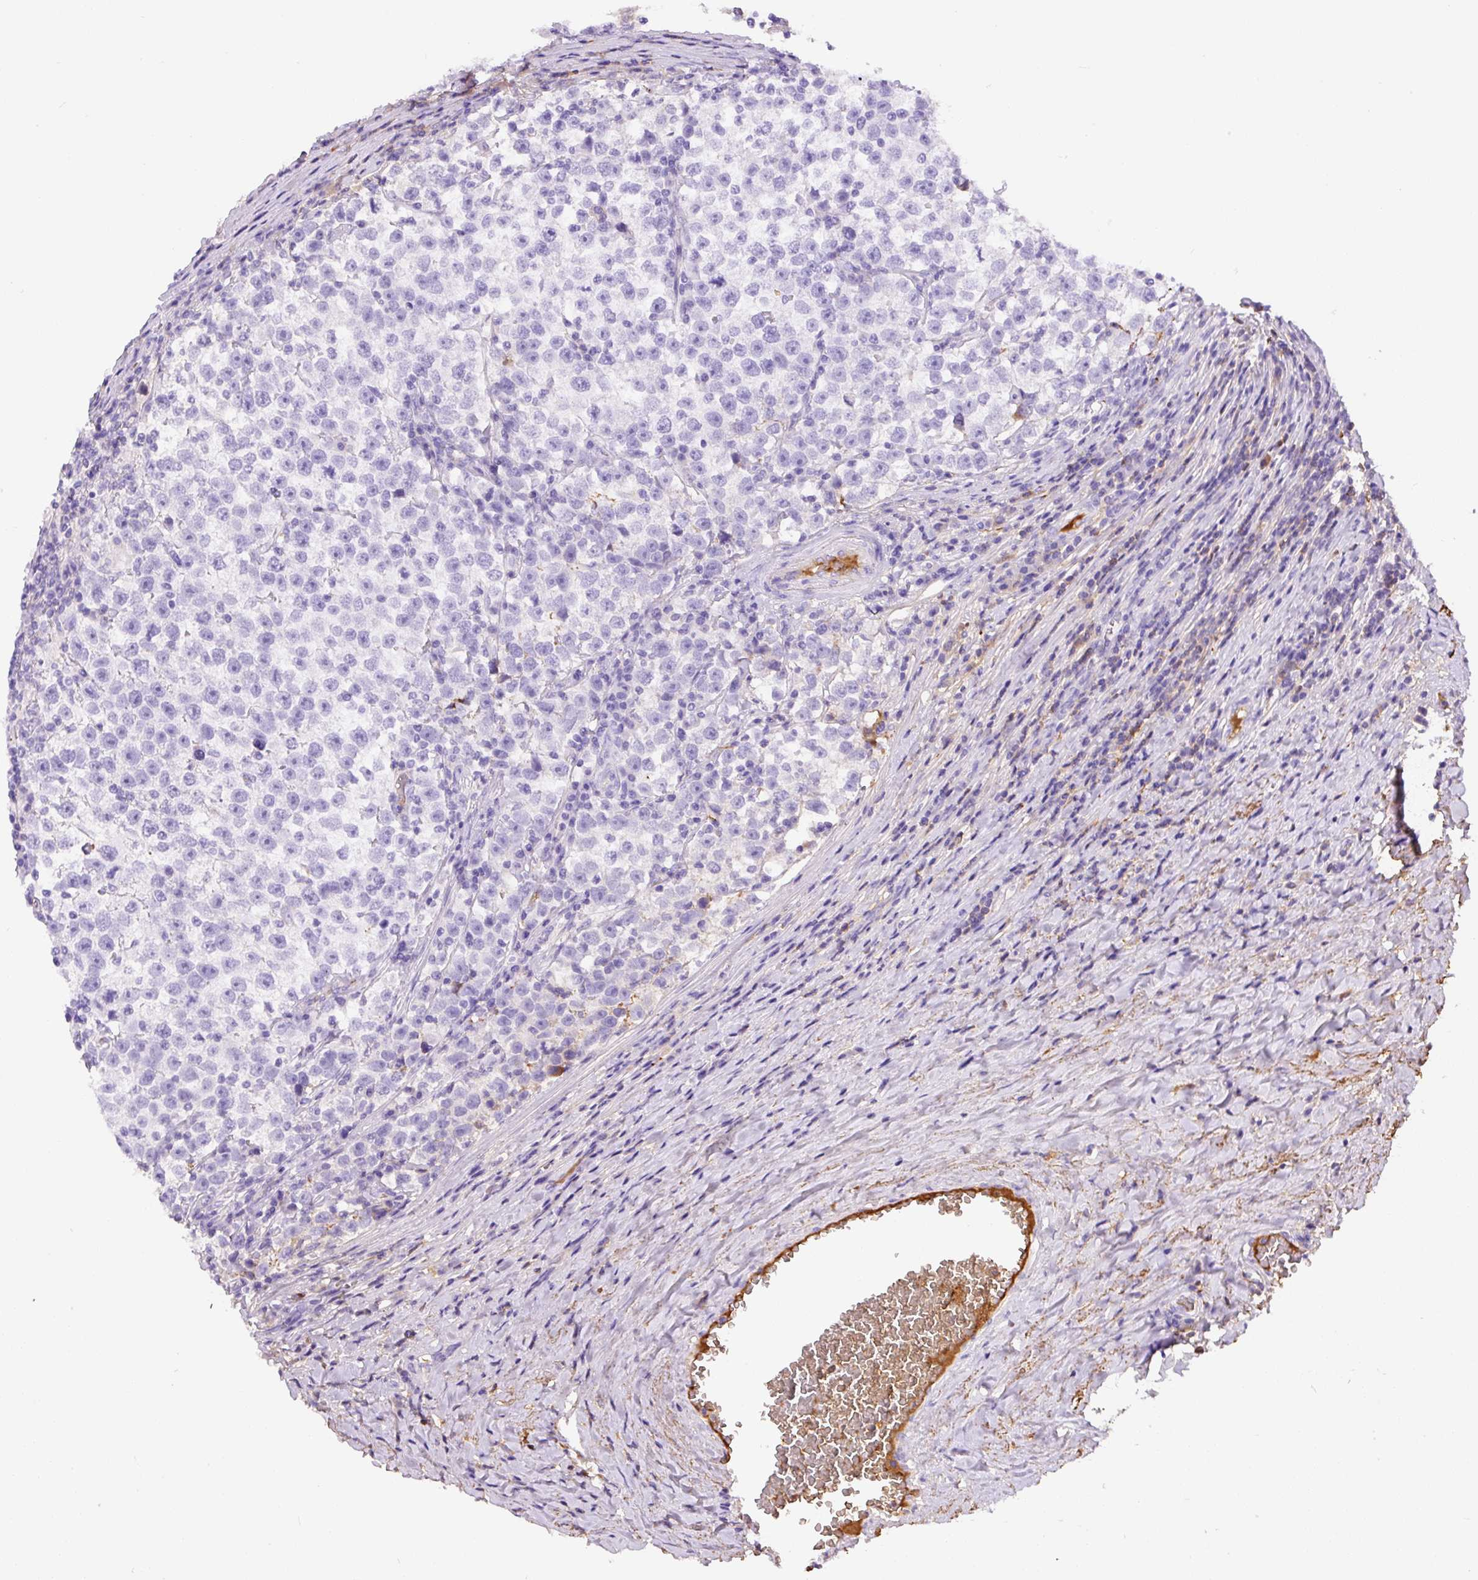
{"staining": {"intensity": "negative", "quantity": "none", "location": "none"}, "tissue": "testis cancer", "cell_type": "Tumor cells", "image_type": "cancer", "snomed": [{"axis": "morphology", "description": "Normal tissue, NOS"}, {"axis": "morphology", "description": "Seminoma, NOS"}, {"axis": "topography", "description": "Testis"}], "caption": "Tumor cells are negative for brown protein staining in seminoma (testis). (DAB immunohistochemistry, high magnification).", "gene": "APCS", "patient": {"sex": "male", "age": 43}}